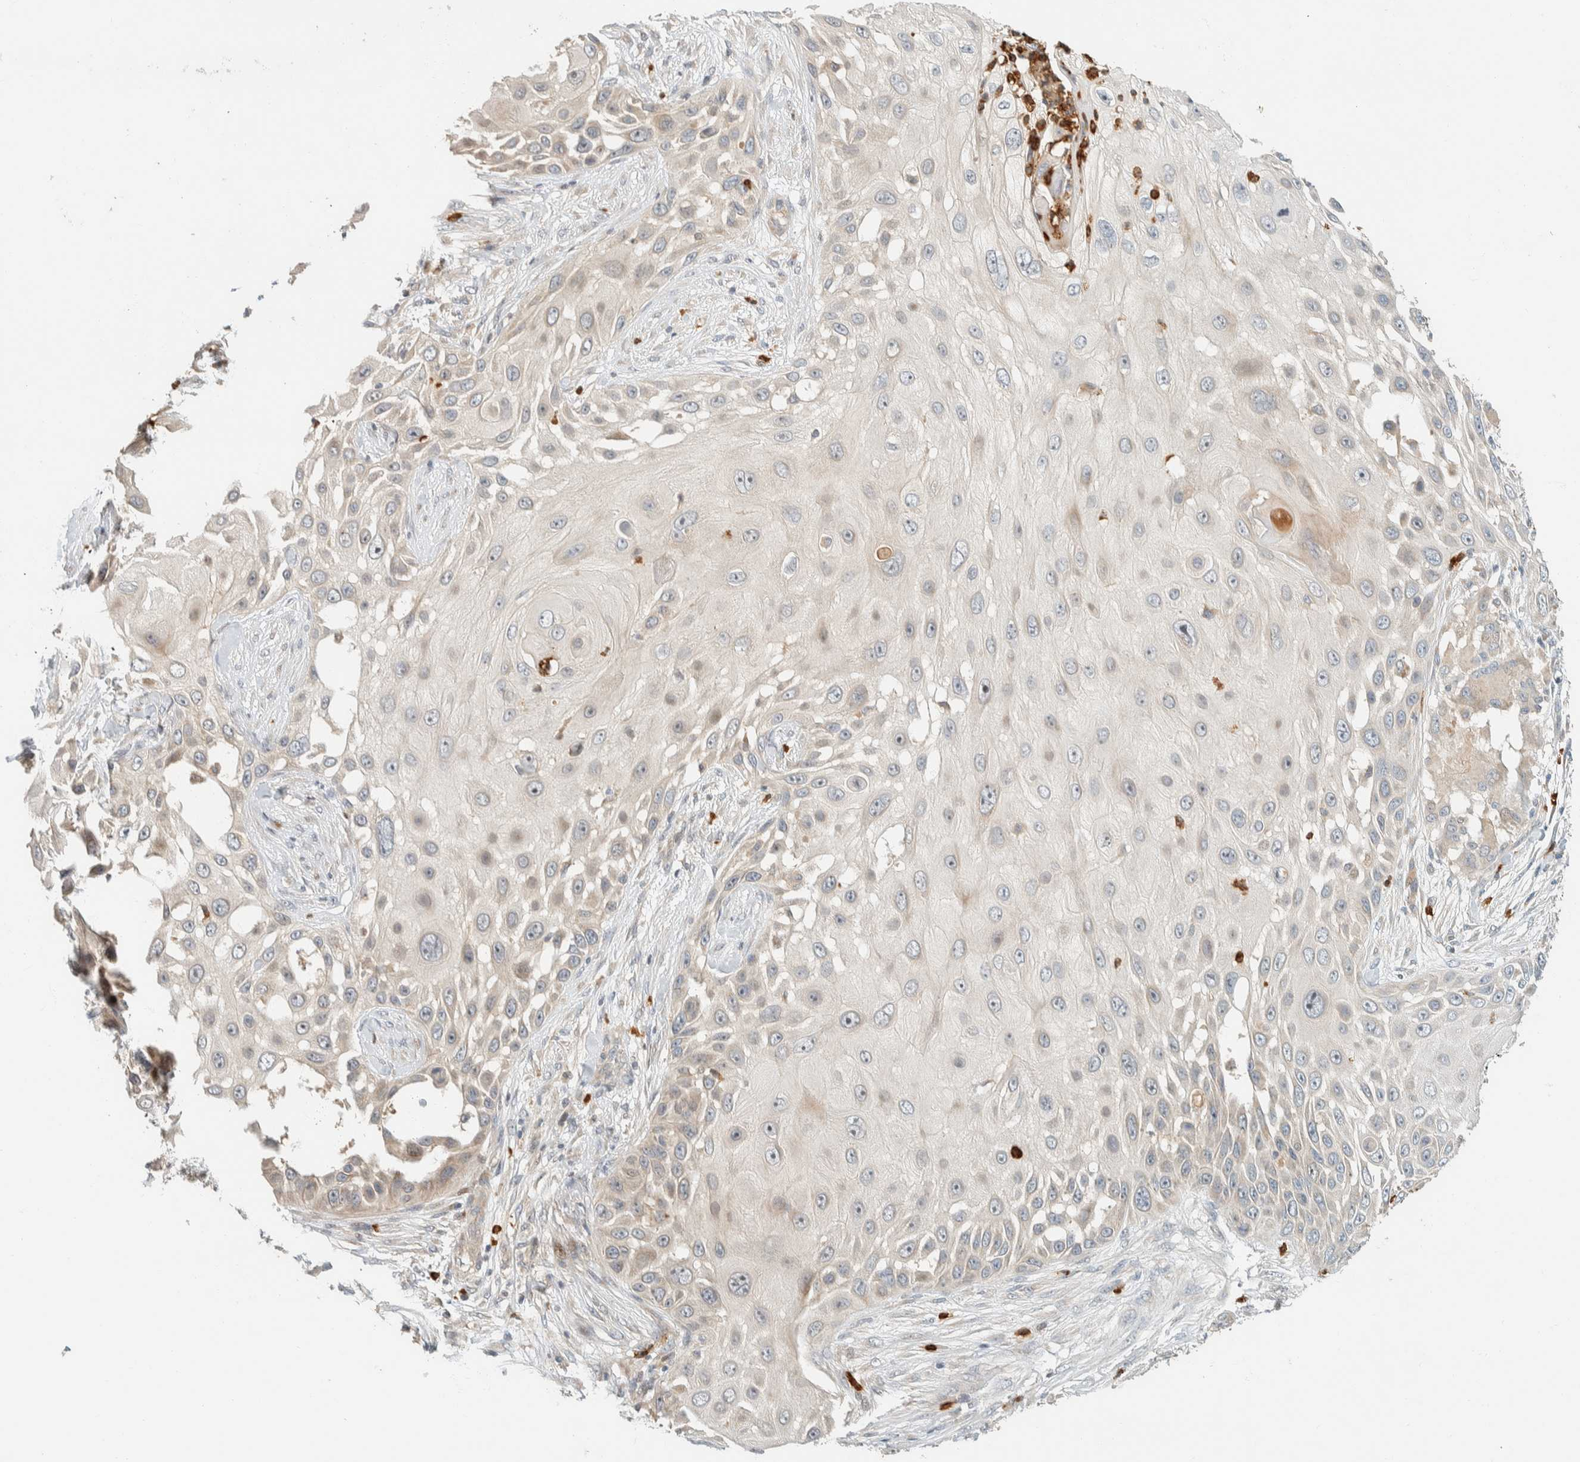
{"staining": {"intensity": "weak", "quantity": "<25%", "location": "cytoplasmic/membranous,nuclear"}, "tissue": "skin cancer", "cell_type": "Tumor cells", "image_type": "cancer", "snomed": [{"axis": "morphology", "description": "Squamous cell carcinoma, NOS"}, {"axis": "topography", "description": "Skin"}], "caption": "Human skin cancer (squamous cell carcinoma) stained for a protein using IHC reveals no expression in tumor cells.", "gene": "CCDC171", "patient": {"sex": "female", "age": 44}}